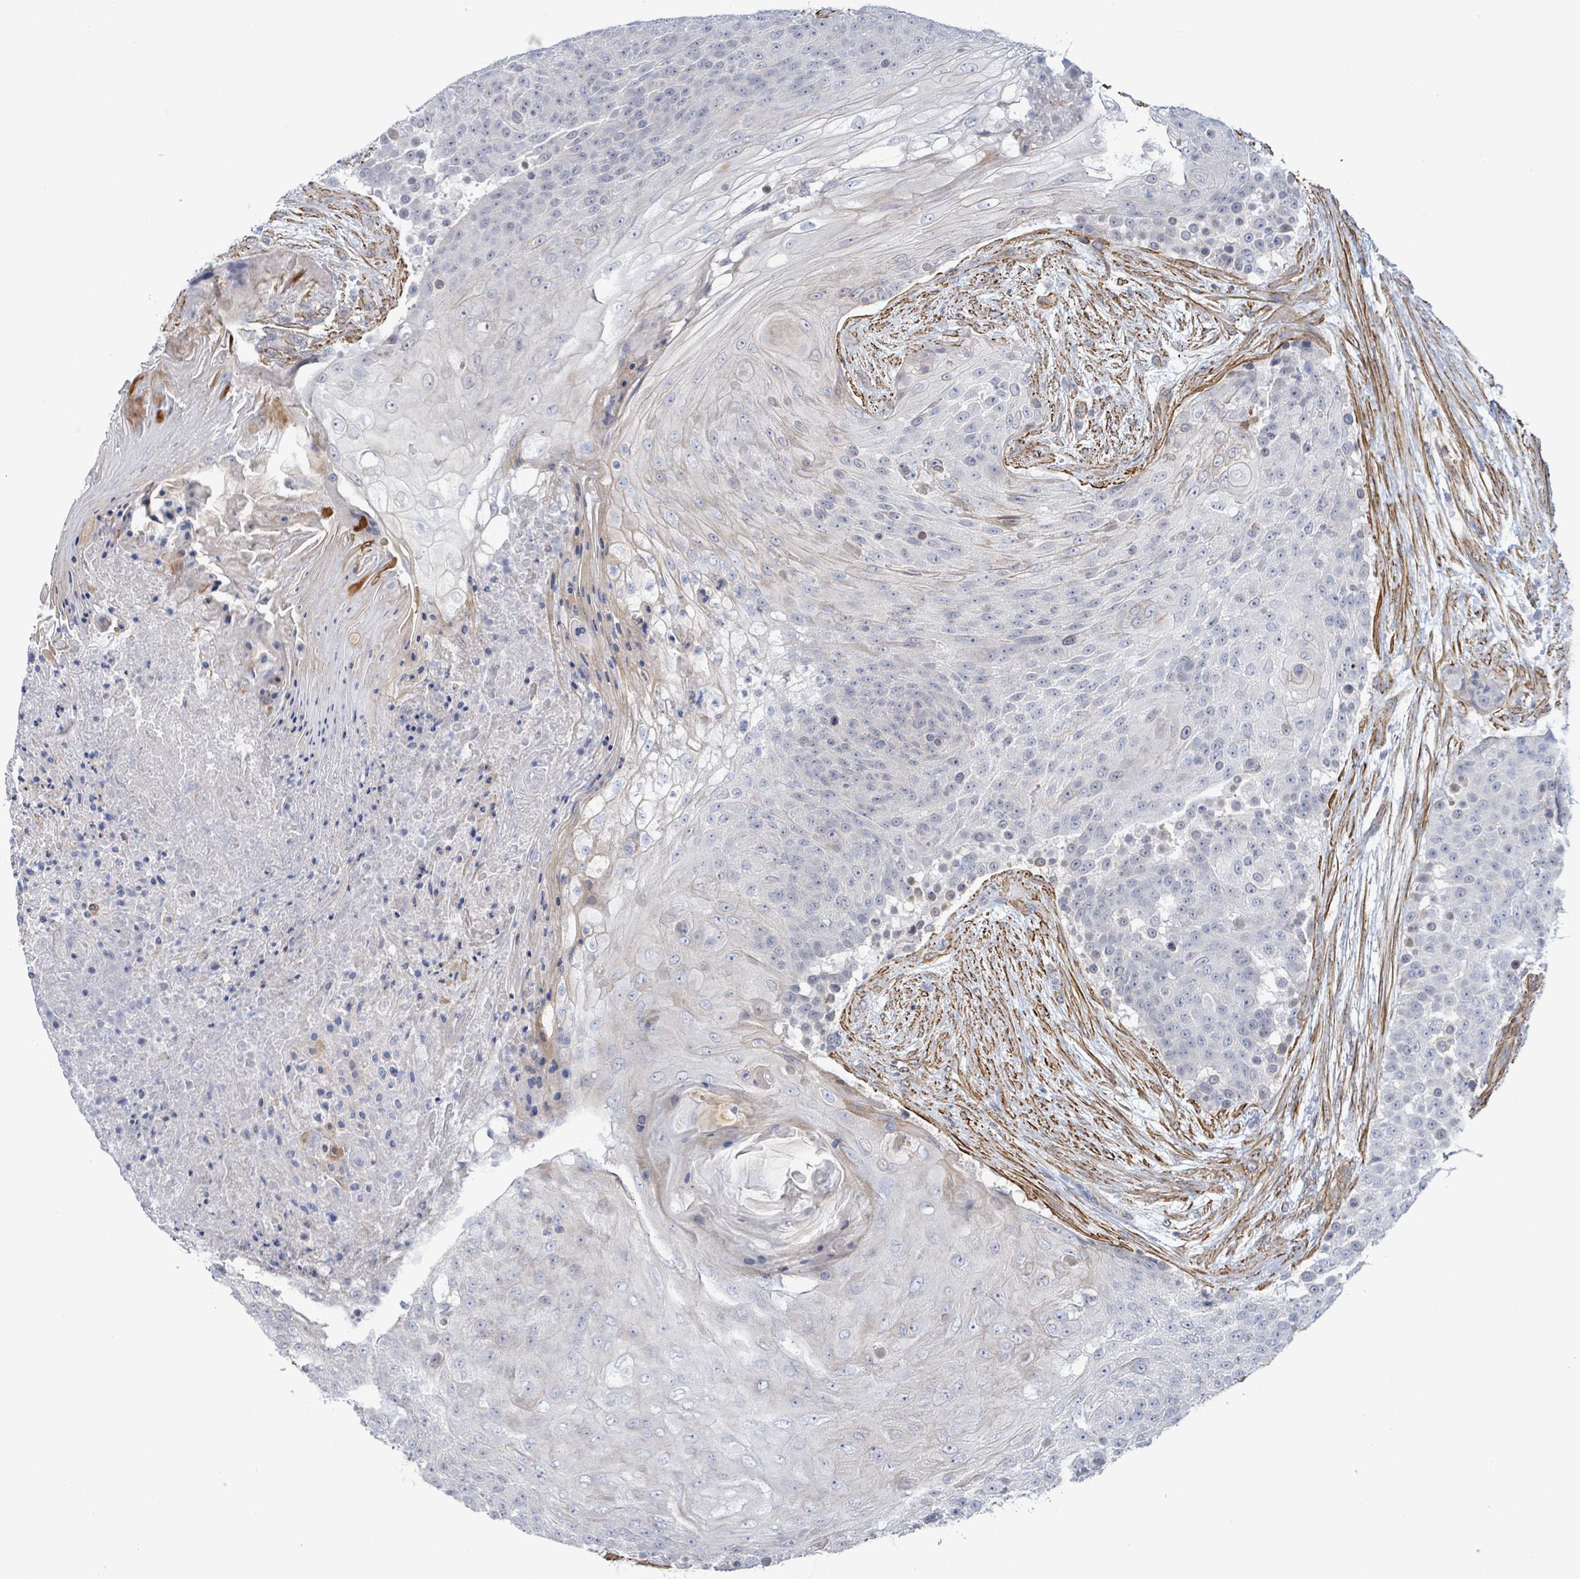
{"staining": {"intensity": "negative", "quantity": "none", "location": "none"}, "tissue": "urothelial cancer", "cell_type": "Tumor cells", "image_type": "cancer", "snomed": [{"axis": "morphology", "description": "Urothelial carcinoma, High grade"}, {"axis": "topography", "description": "Urinary bladder"}], "caption": "Urothelial cancer was stained to show a protein in brown. There is no significant positivity in tumor cells. (Stains: DAB (3,3'-diaminobenzidine) immunohistochemistry with hematoxylin counter stain, Microscopy: brightfield microscopy at high magnification).", "gene": "DMRTC1B", "patient": {"sex": "female", "age": 63}}